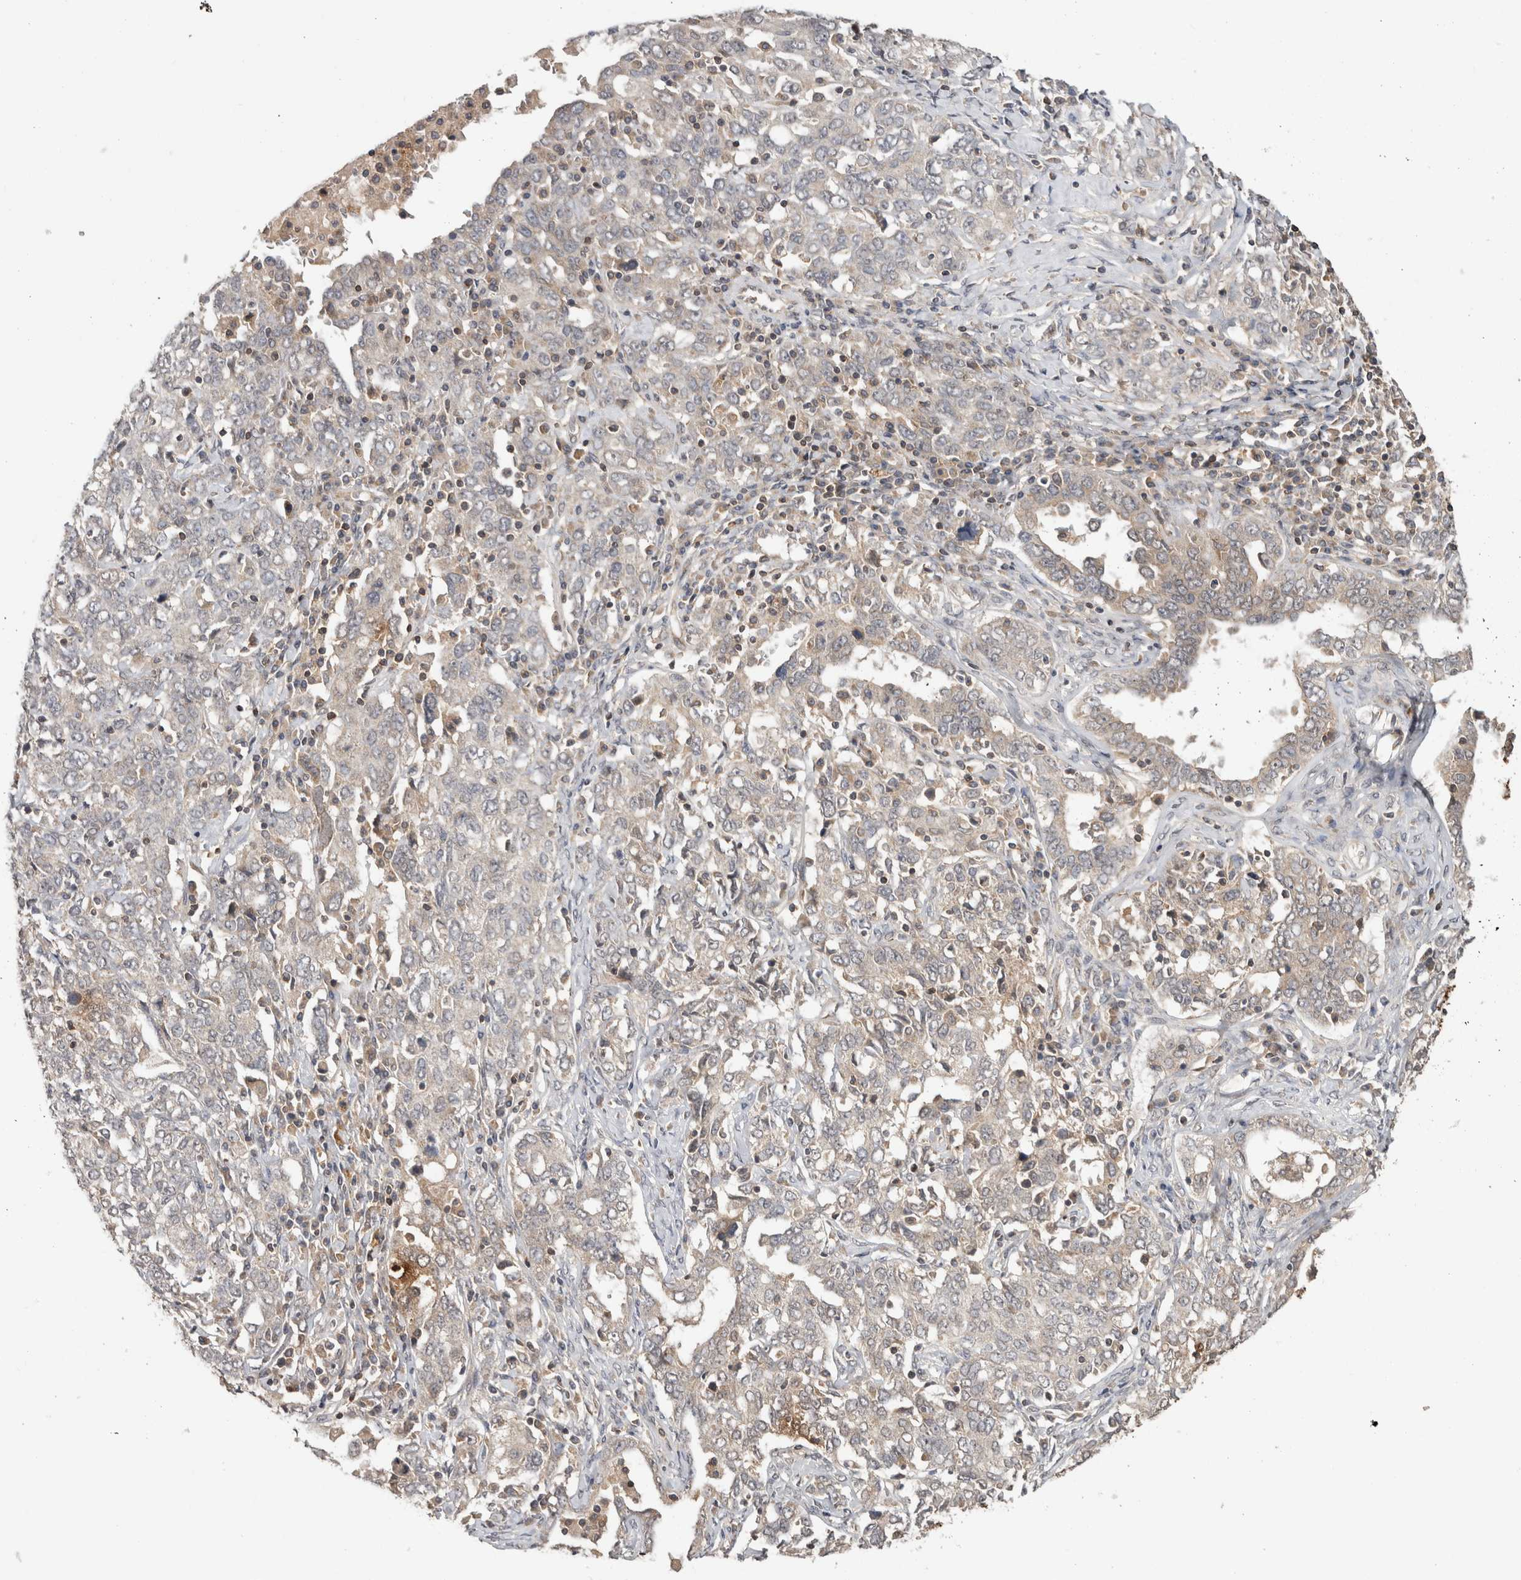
{"staining": {"intensity": "negative", "quantity": "none", "location": "none"}, "tissue": "ovarian cancer", "cell_type": "Tumor cells", "image_type": "cancer", "snomed": [{"axis": "morphology", "description": "Carcinoma, endometroid"}, {"axis": "topography", "description": "Ovary"}], "caption": "Tumor cells show no significant positivity in ovarian endometroid carcinoma.", "gene": "HMOX2", "patient": {"sex": "female", "age": 62}}